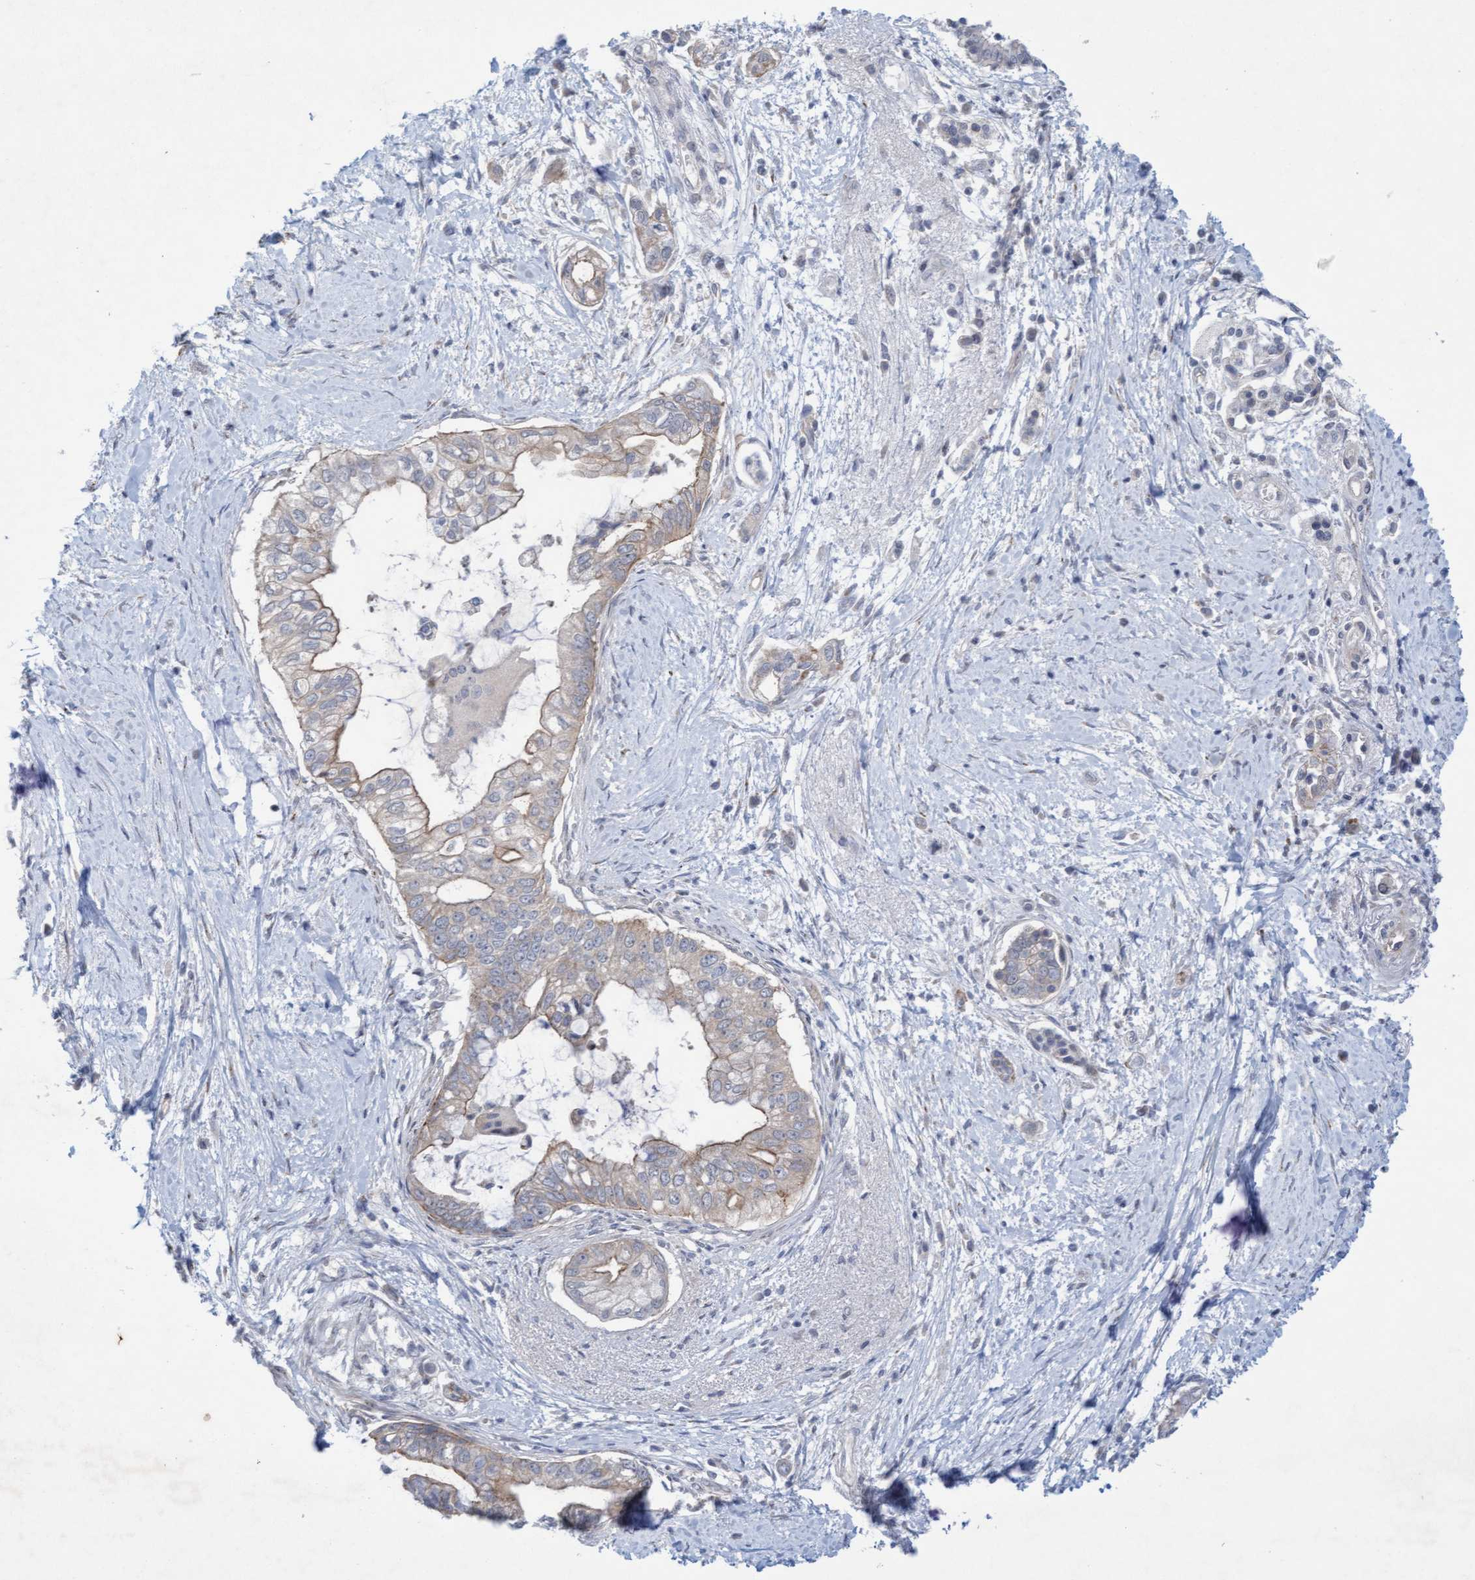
{"staining": {"intensity": "weak", "quantity": "25%-75%", "location": "cytoplasmic/membranous"}, "tissue": "pancreatic cancer", "cell_type": "Tumor cells", "image_type": "cancer", "snomed": [{"axis": "morphology", "description": "Adenocarcinoma, NOS"}, {"axis": "topography", "description": "Pancreas"}], "caption": "Immunohistochemistry photomicrograph of pancreatic cancer stained for a protein (brown), which demonstrates low levels of weak cytoplasmic/membranous expression in about 25%-75% of tumor cells.", "gene": "DDHD2", "patient": {"sex": "male", "age": 59}}